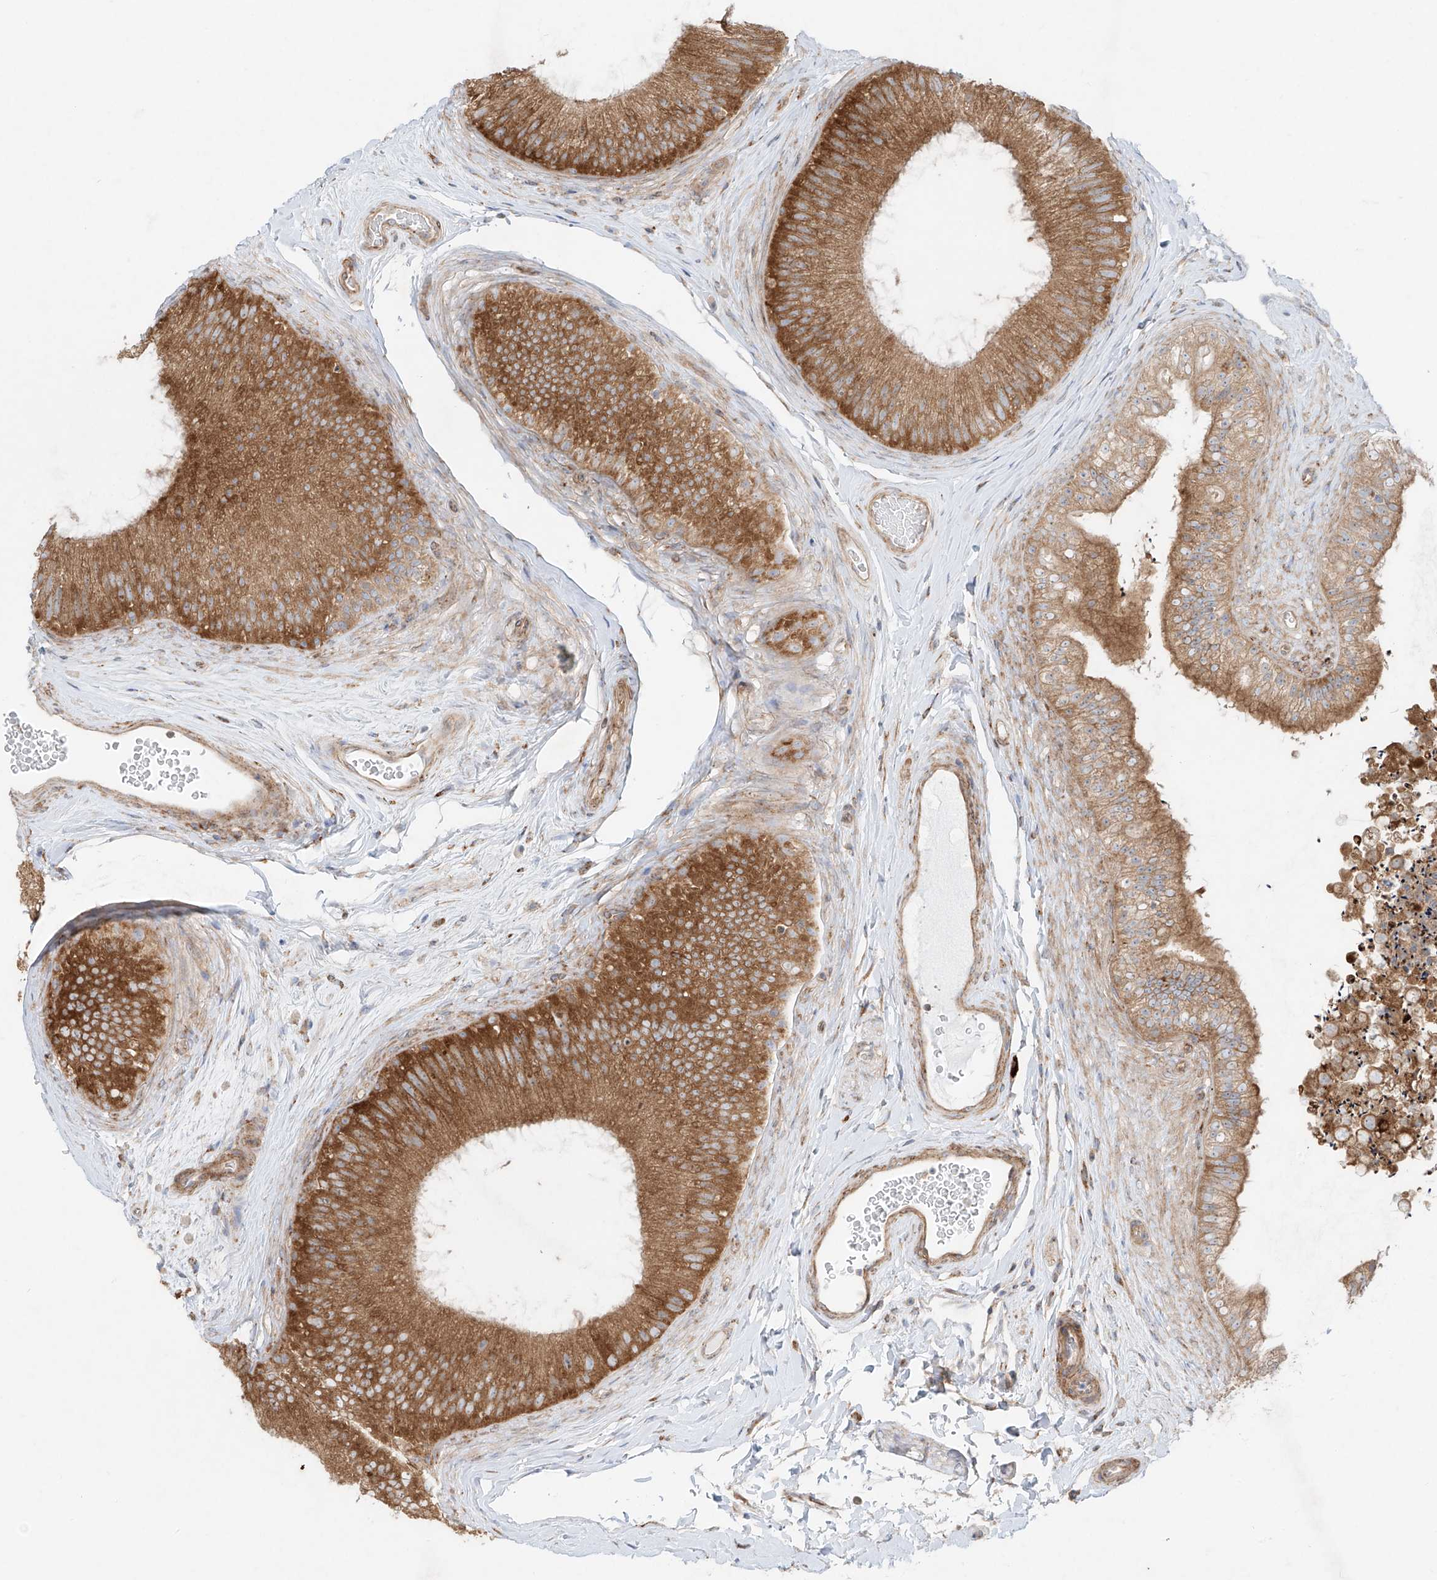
{"staining": {"intensity": "moderate", "quantity": ">75%", "location": "cytoplasmic/membranous"}, "tissue": "epididymis", "cell_type": "Glandular cells", "image_type": "normal", "snomed": [{"axis": "morphology", "description": "Normal tissue, NOS"}, {"axis": "topography", "description": "Epididymis"}], "caption": "Glandular cells demonstrate medium levels of moderate cytoplasmic/membranous positivity in about >75% of cells in unremarkable human epididymis. (brown staining indicates protein expression, while blue staining denotes nuclei).", "gene": "EIPR1", "patient": {"sex": "male", "age": 45}}